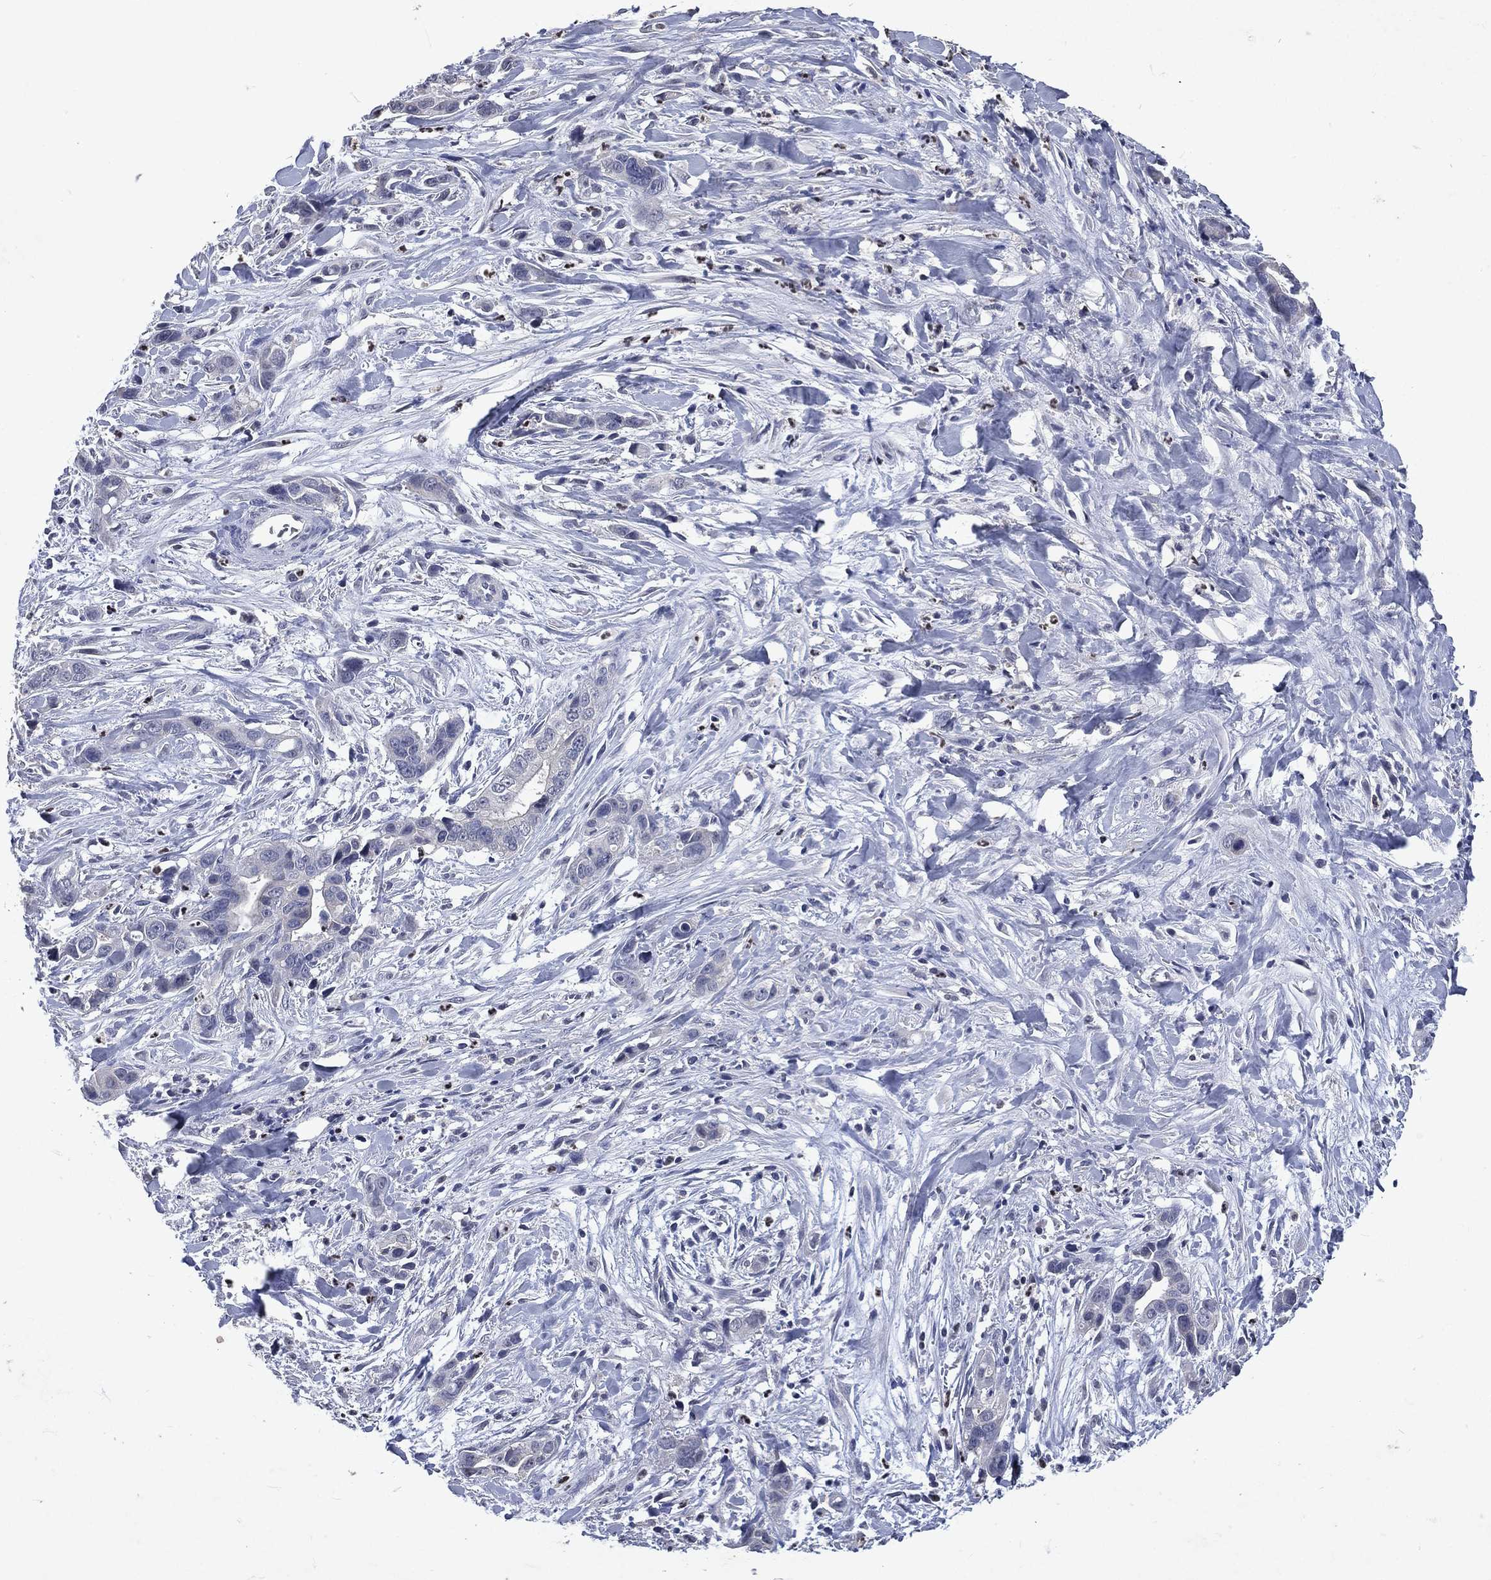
{"staining": {"intensity": "negative", "quantity": "none", "location": "none"}, "tissue": "liver cancer", "cell_type": "Tumor cells", "image_type": "cancer", "snomed": [{"axis": "morphology", "description": "Cholangiocarcinoma"}, {"axis": "topography", "description": "Liver"}], "caption": "Tumor cells show no significant protein positivity in liver cancer (cholangiocarcinoma). Brightfield microscopy of immunohistochemistry (IHC) stained with DAB (3,3'-diaminobenzidine) (brown) and hematoxylin (blue), captured at high magnification.", "gene": "SLC34A2", "patient": {"sex": "female", "age": 79}}